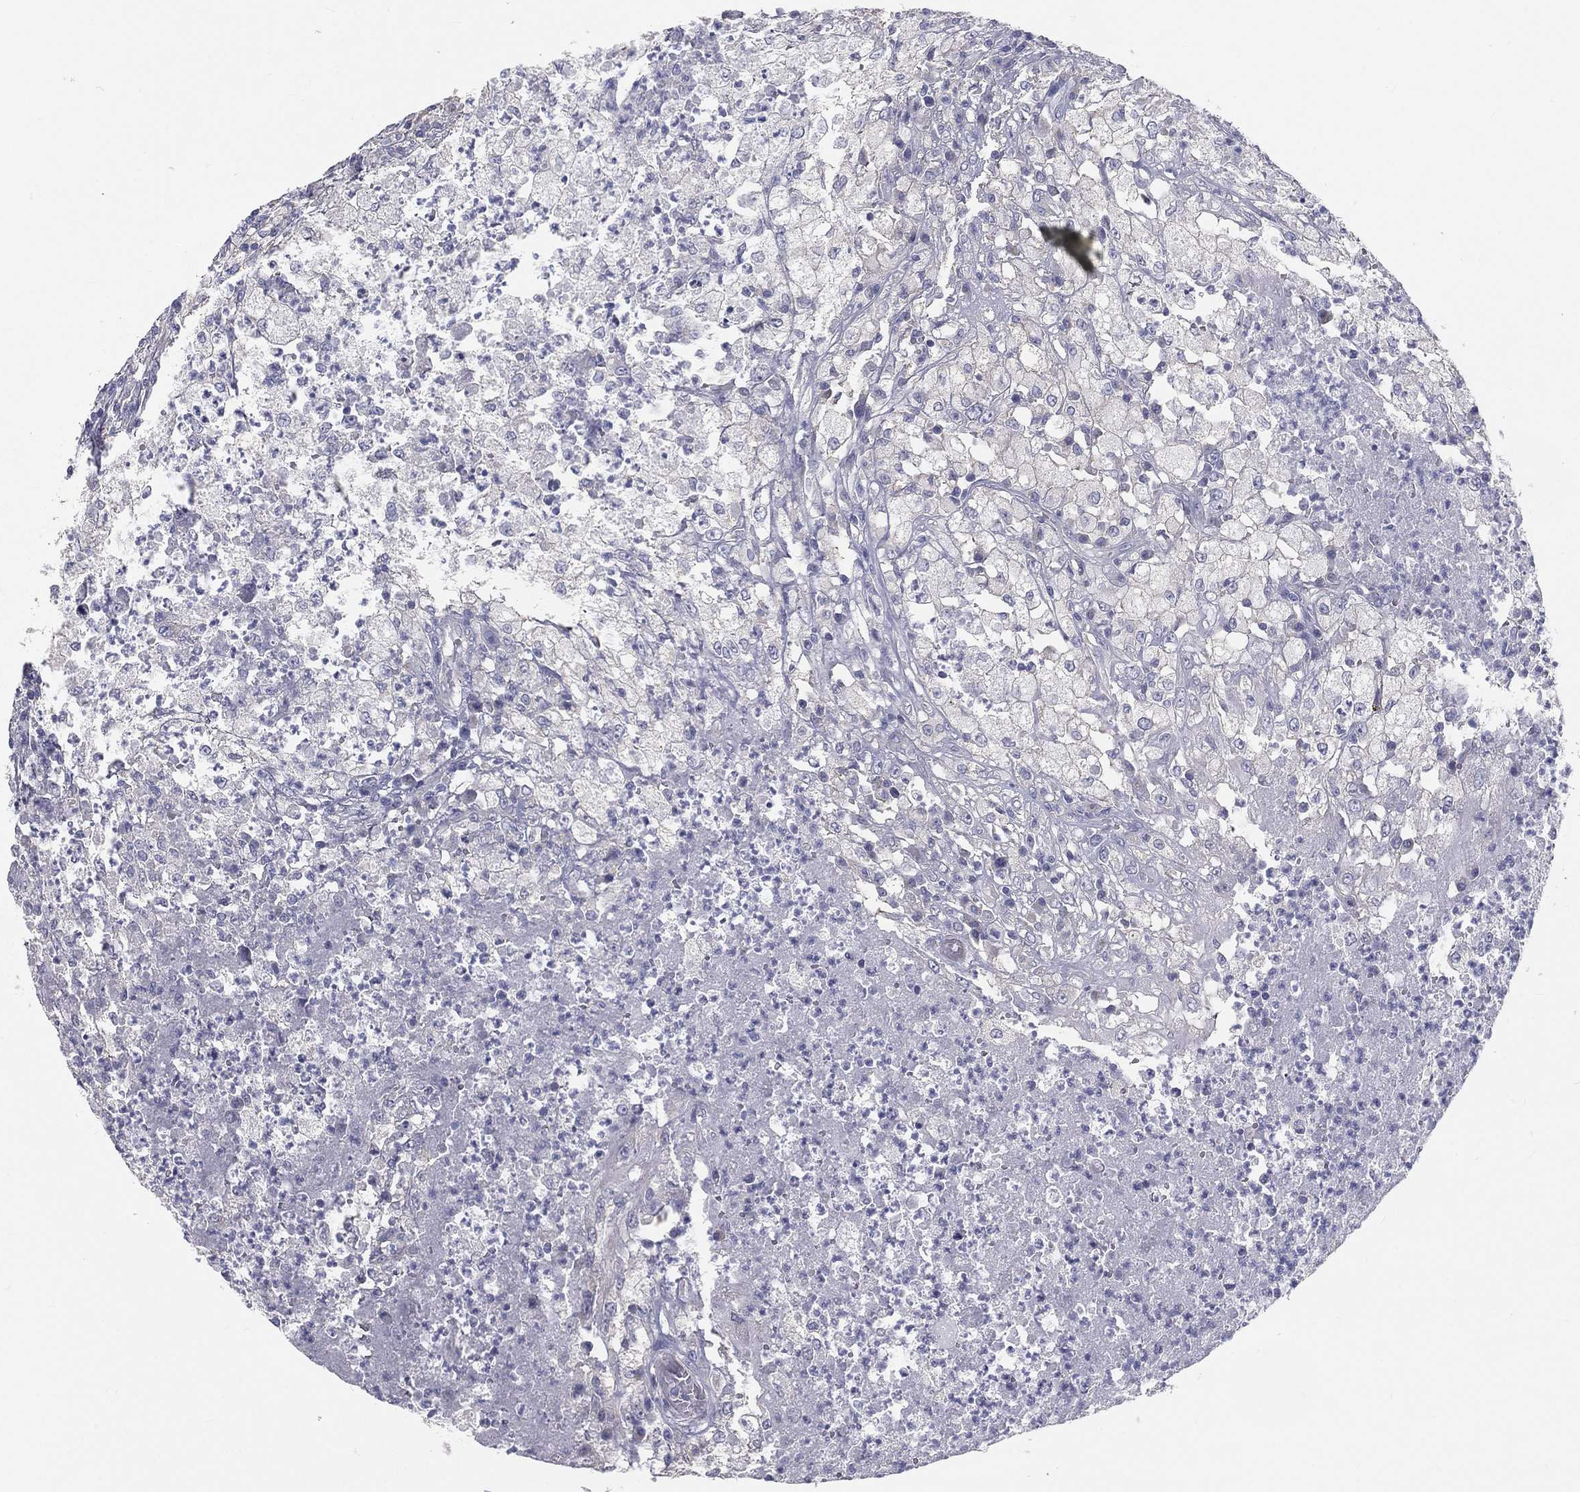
{"staining": {"intensity": "negative", "quantity": "none", "location": "none"}, "tissue": "testis cancer", "cell_type": "Tumor cells", "image_type": "cancer", "snomed": [{"axis": "morphology", "description": "Necrosis, NOS"}, {"axis": "morphology", "description": "Carcinoma, Embryonal, NOS"}, {"axis": "topography", "description": "Testis"}], "caption": "This is an IHC image of human testis cancer. There is no expression in tumor cells.", "gene": "MUC13", "patient": {"sex": "male", "age": 19}}